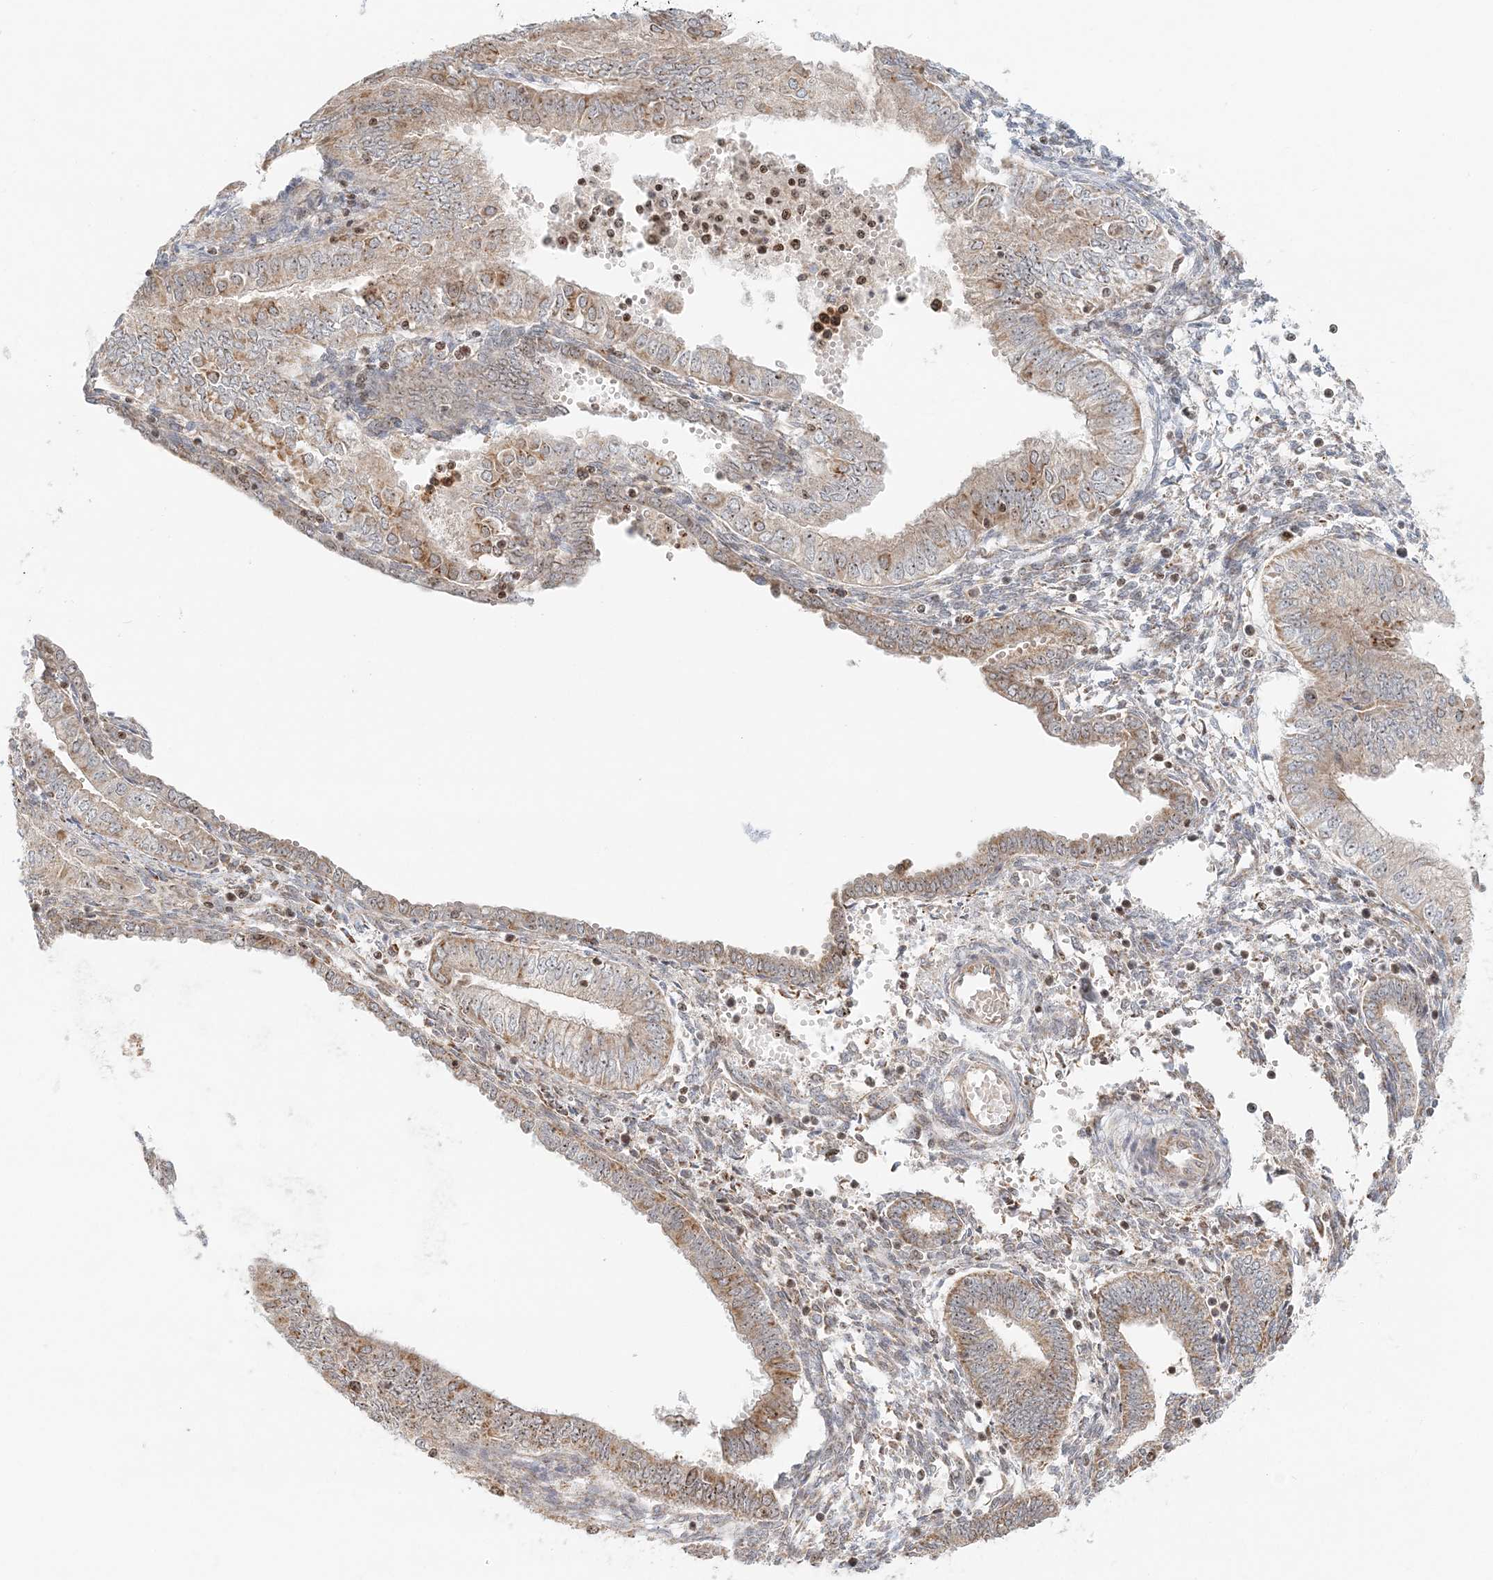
{"staining": {"intensity": "moderate", "quantity": "25%-75%", "location": "nuclear"}, "tissue": "endometrial cancer", "cell_type": "Tumor cells", "image_type": "cancer", "snomed": [{"axis": "morphology", "description": "Normal tissue, NOS"}, {"axis": "morphology", "description": "Adenocarcinoma, NOS"}, {"axis": "topography", "description": "Endometrium"}], "caption": "Endometrial cancer stained for a protein demonstrates moderate nuclear positivity in tumor cells.", "gene": "UBE2F", "patient": {"sex": "female", "age": 53}}